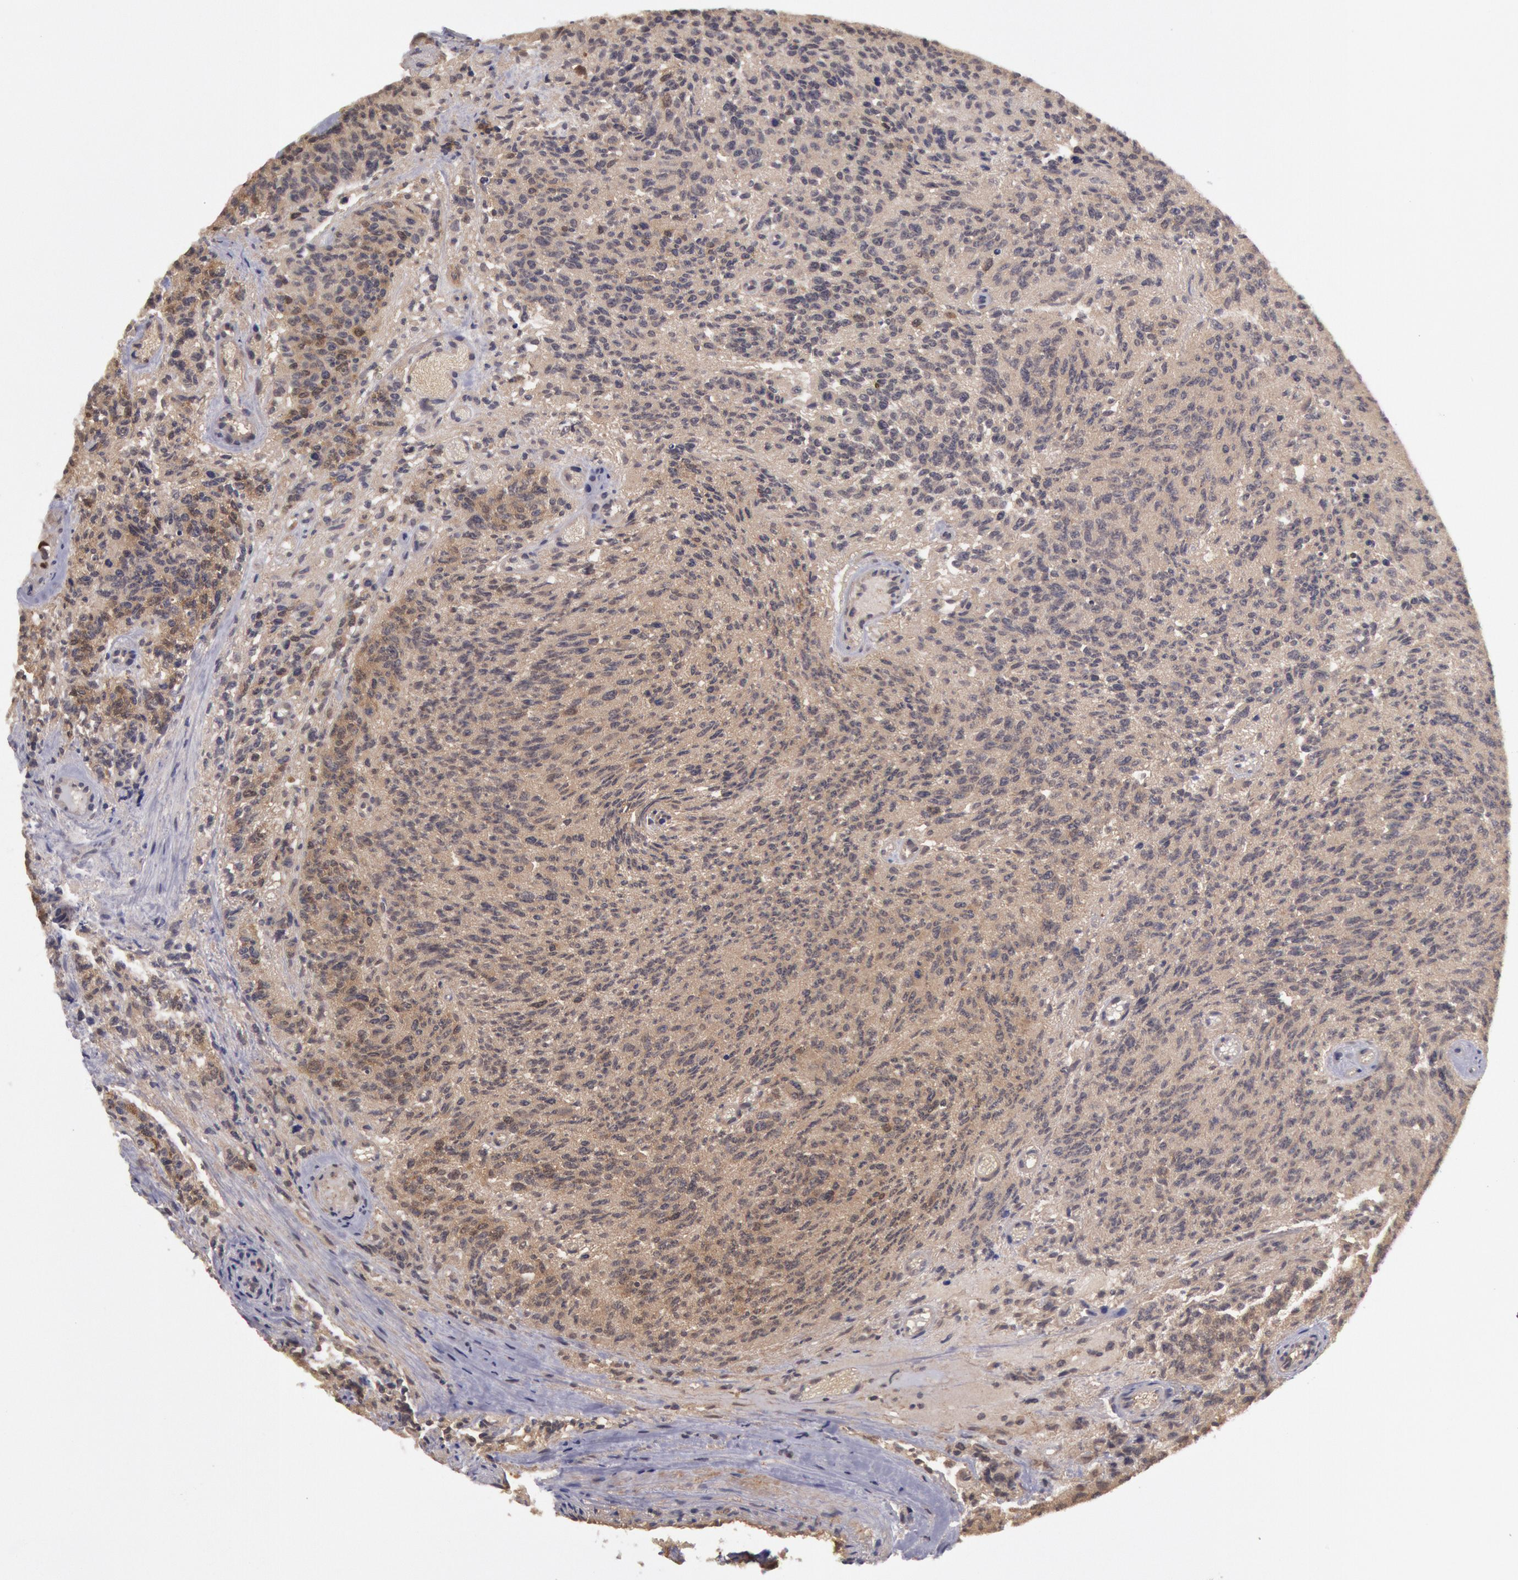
{"staining": {"intensity": "weak", "quantity": ">75%", "location": "cytoplasmic/membranous"}, "tissue": "glioma", "cell_type": "Tumor cells", "image_type": "cancer", "snomed": [{"axis": "morphology", "description": "Glioma, malignant, High grade"}, {"axis": "topography", "description": "Brain"}], "caption": "This is a photomicrograph of IHC staining of high-grade glioma (malignant), which shows weak positivity in the cytoplasmic/membranous of tumor cells.", "gene": "CCDC50", "patient": {"sex": "male", "age": 36}}